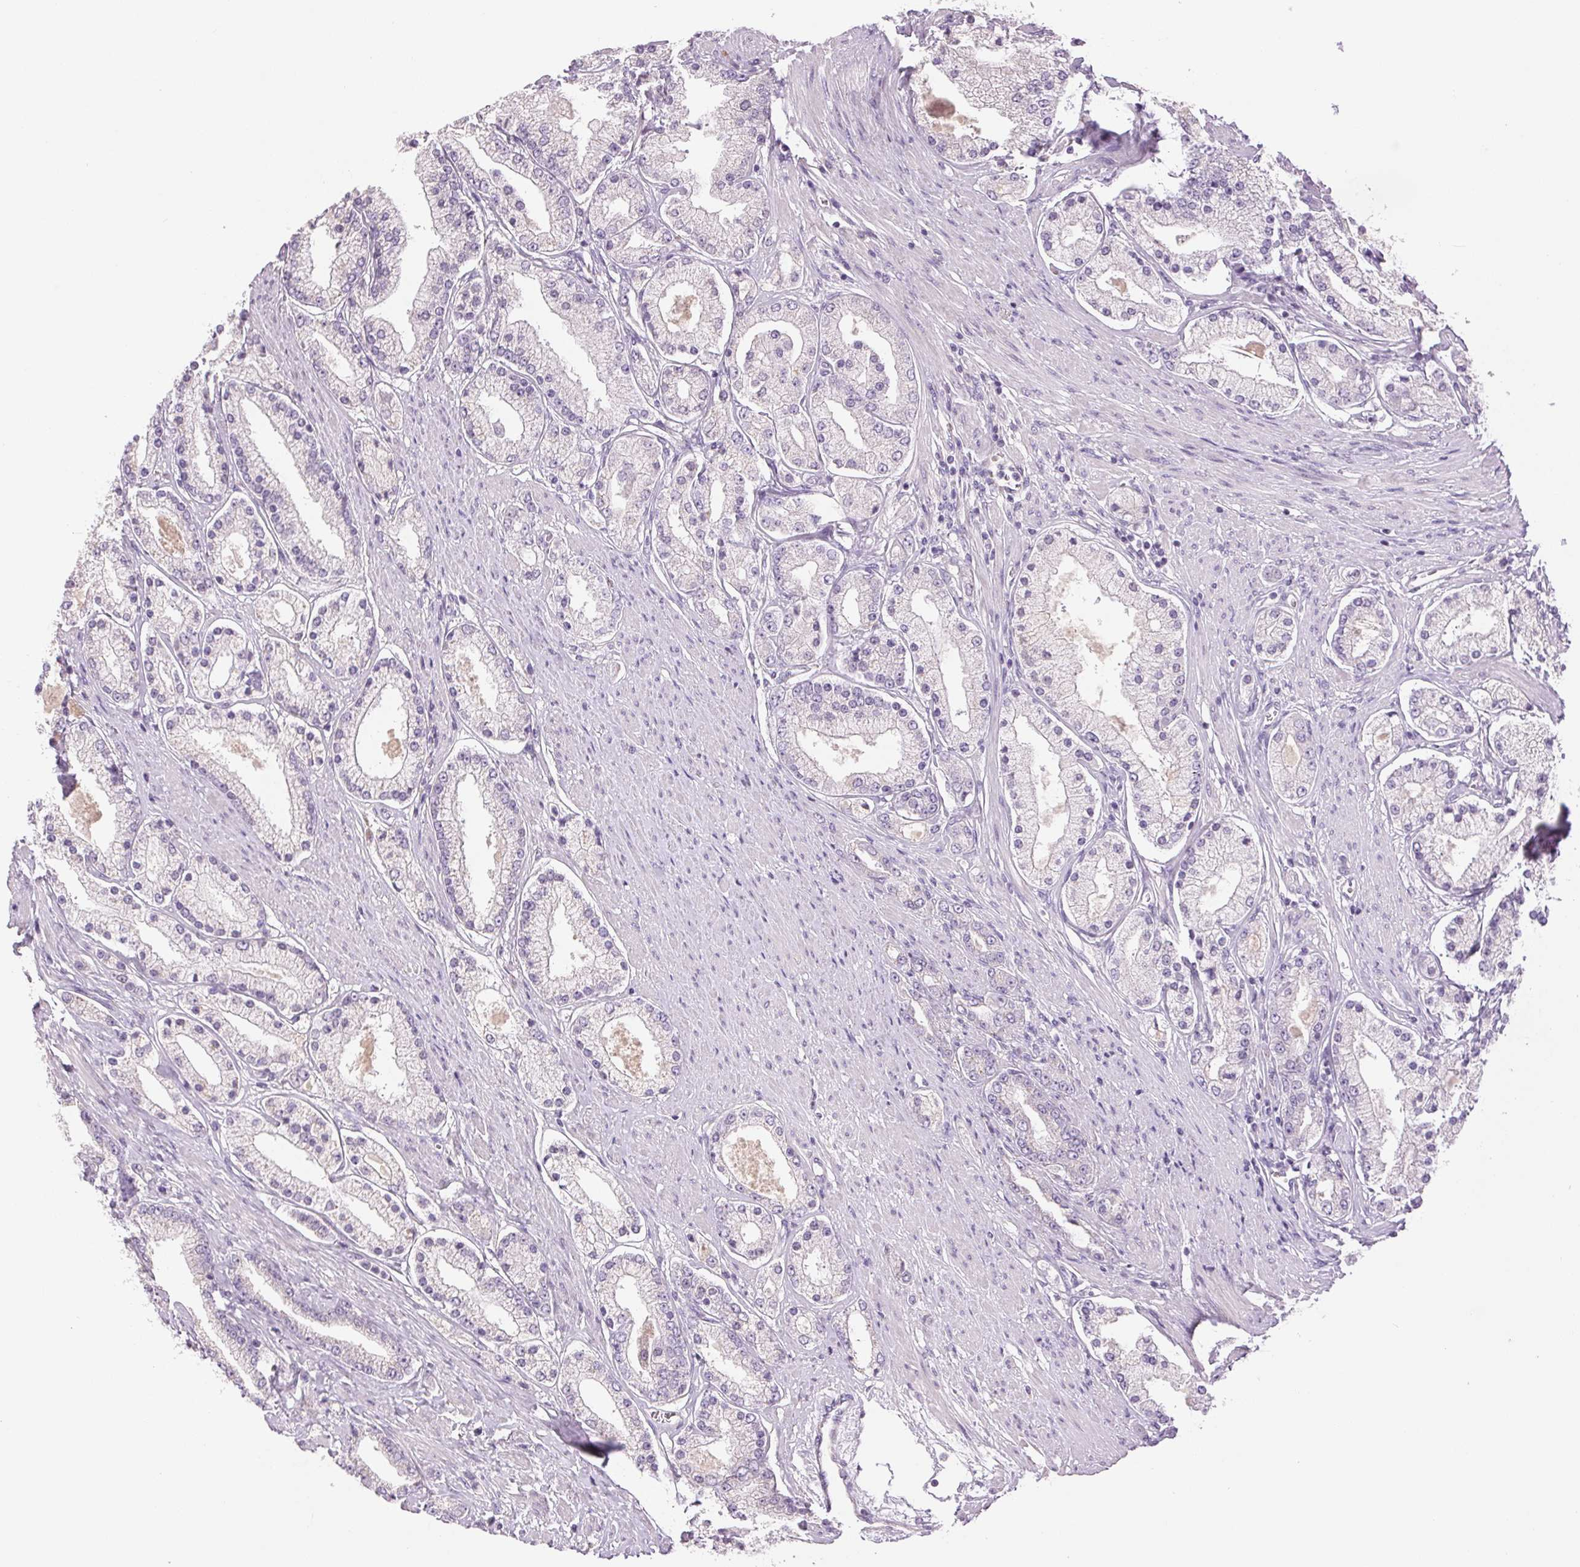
{"staining": {"intensity": "negative", "quantity": "none", "location": "none"}, "tissue": "prostate cancer", "cell_type": "Tumor cells", "image_type": "cancer", "snomed": [{"axis": "morphology", "description": "Adenocarcinoma, High grade"}, {"axis": "topography", "description": "Prostate"}], "caption": "Image shows no significant protein staining in tumor cells of prostate cancer (high-grade adenocarcinoma).", "gene": "FXYD4", "patient": {"sex": "male", "age": 67}}